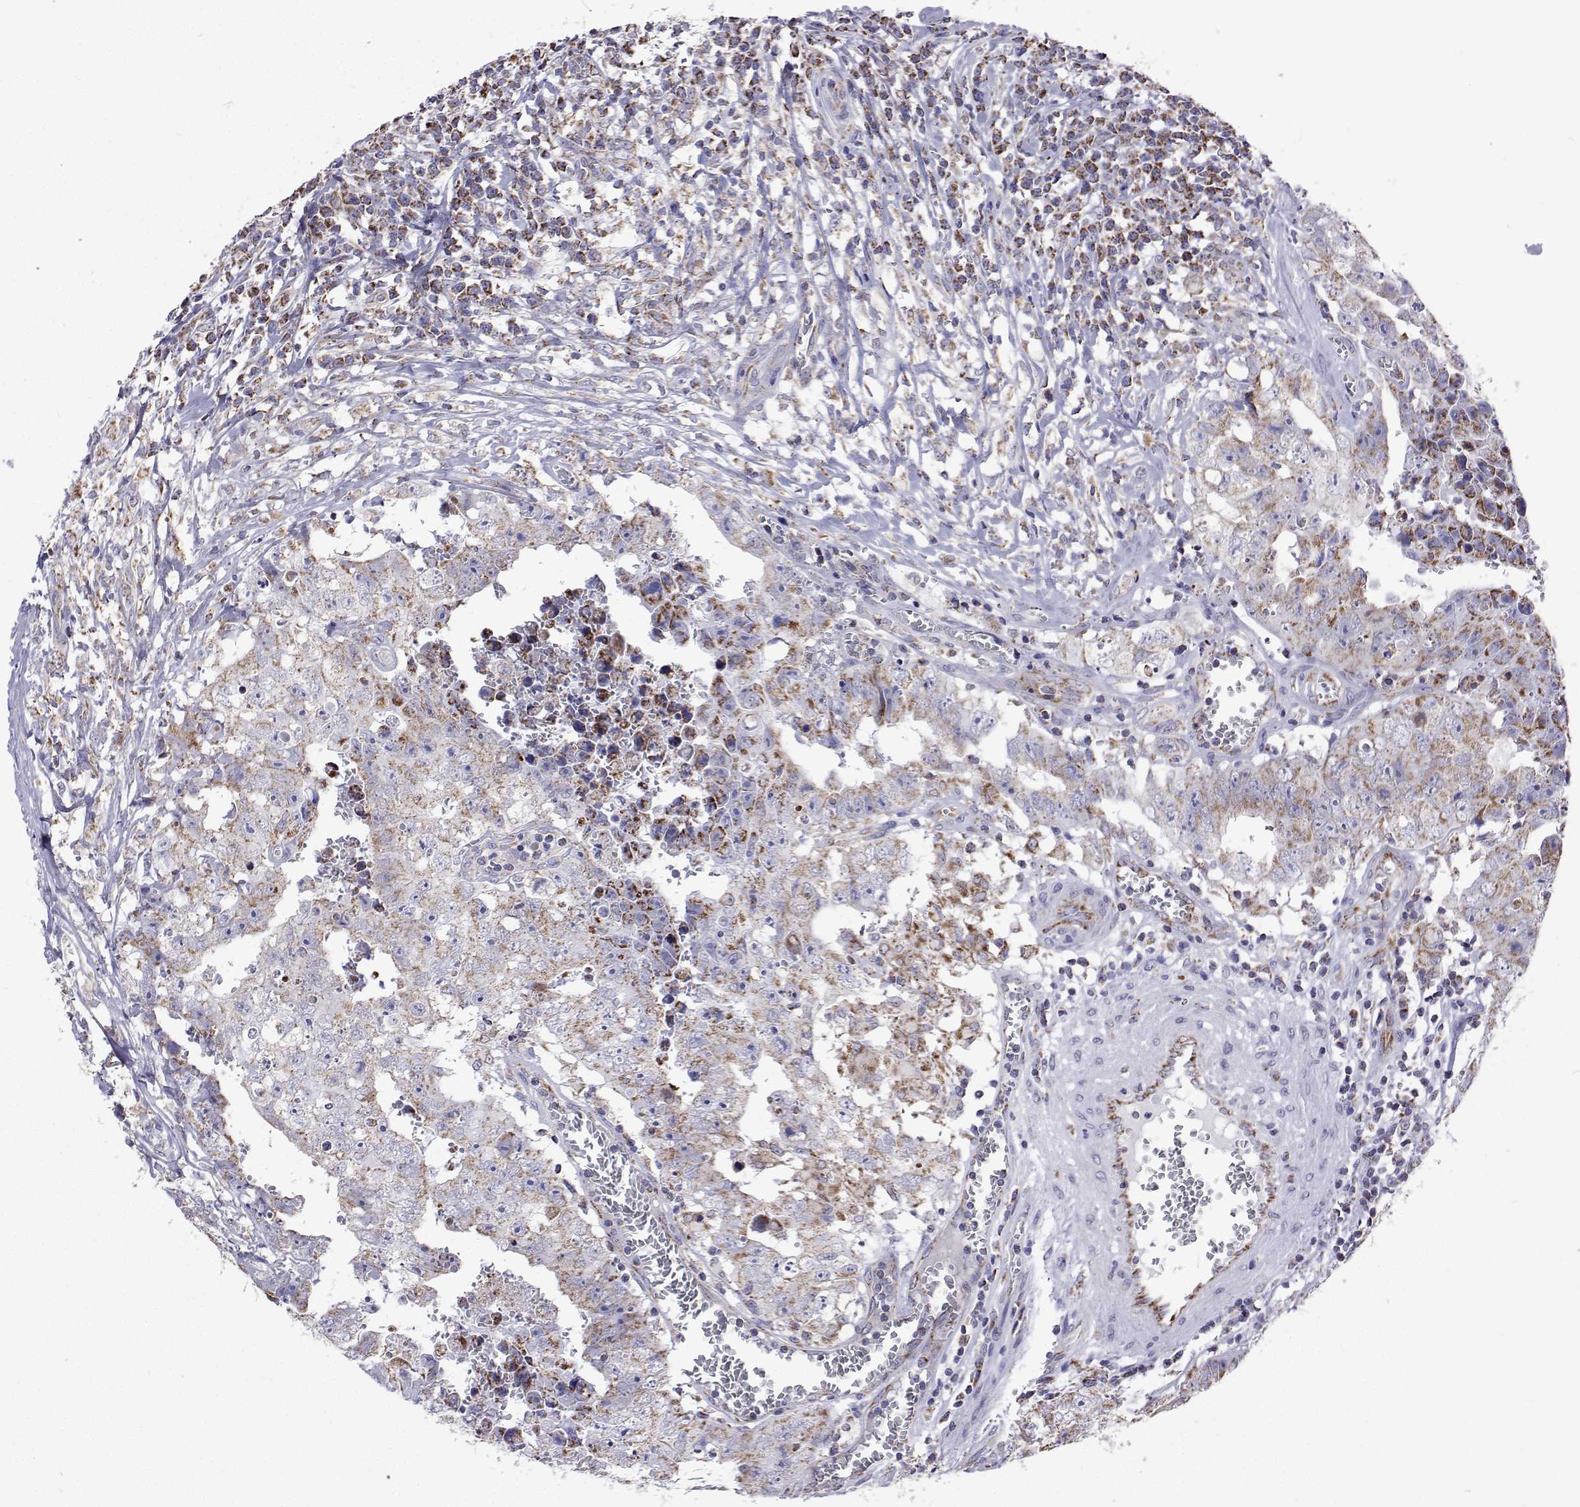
{"staining": {"intensity": "weak", "quantity": "<25%", "location": "cytoplasmic/membranous"}, "tissue": "testis cancer", "cell_type": "Tumor cells", "image_type": "cancer", "snomed": [{"axis": "morphology", "description": "Carcinoma, Embryonal, NOS"}, {"axis": "topography", "description": "Testis"}], "caption": "Testis embryonal carcinoma was stained to show a protein in brown. There is no significant staining in tumor cells. (Immunohistochemistry, brightfield microscopy, high magnification).", "gene": "MCCC2", "patient": {"sex": "male", "age": 36}}